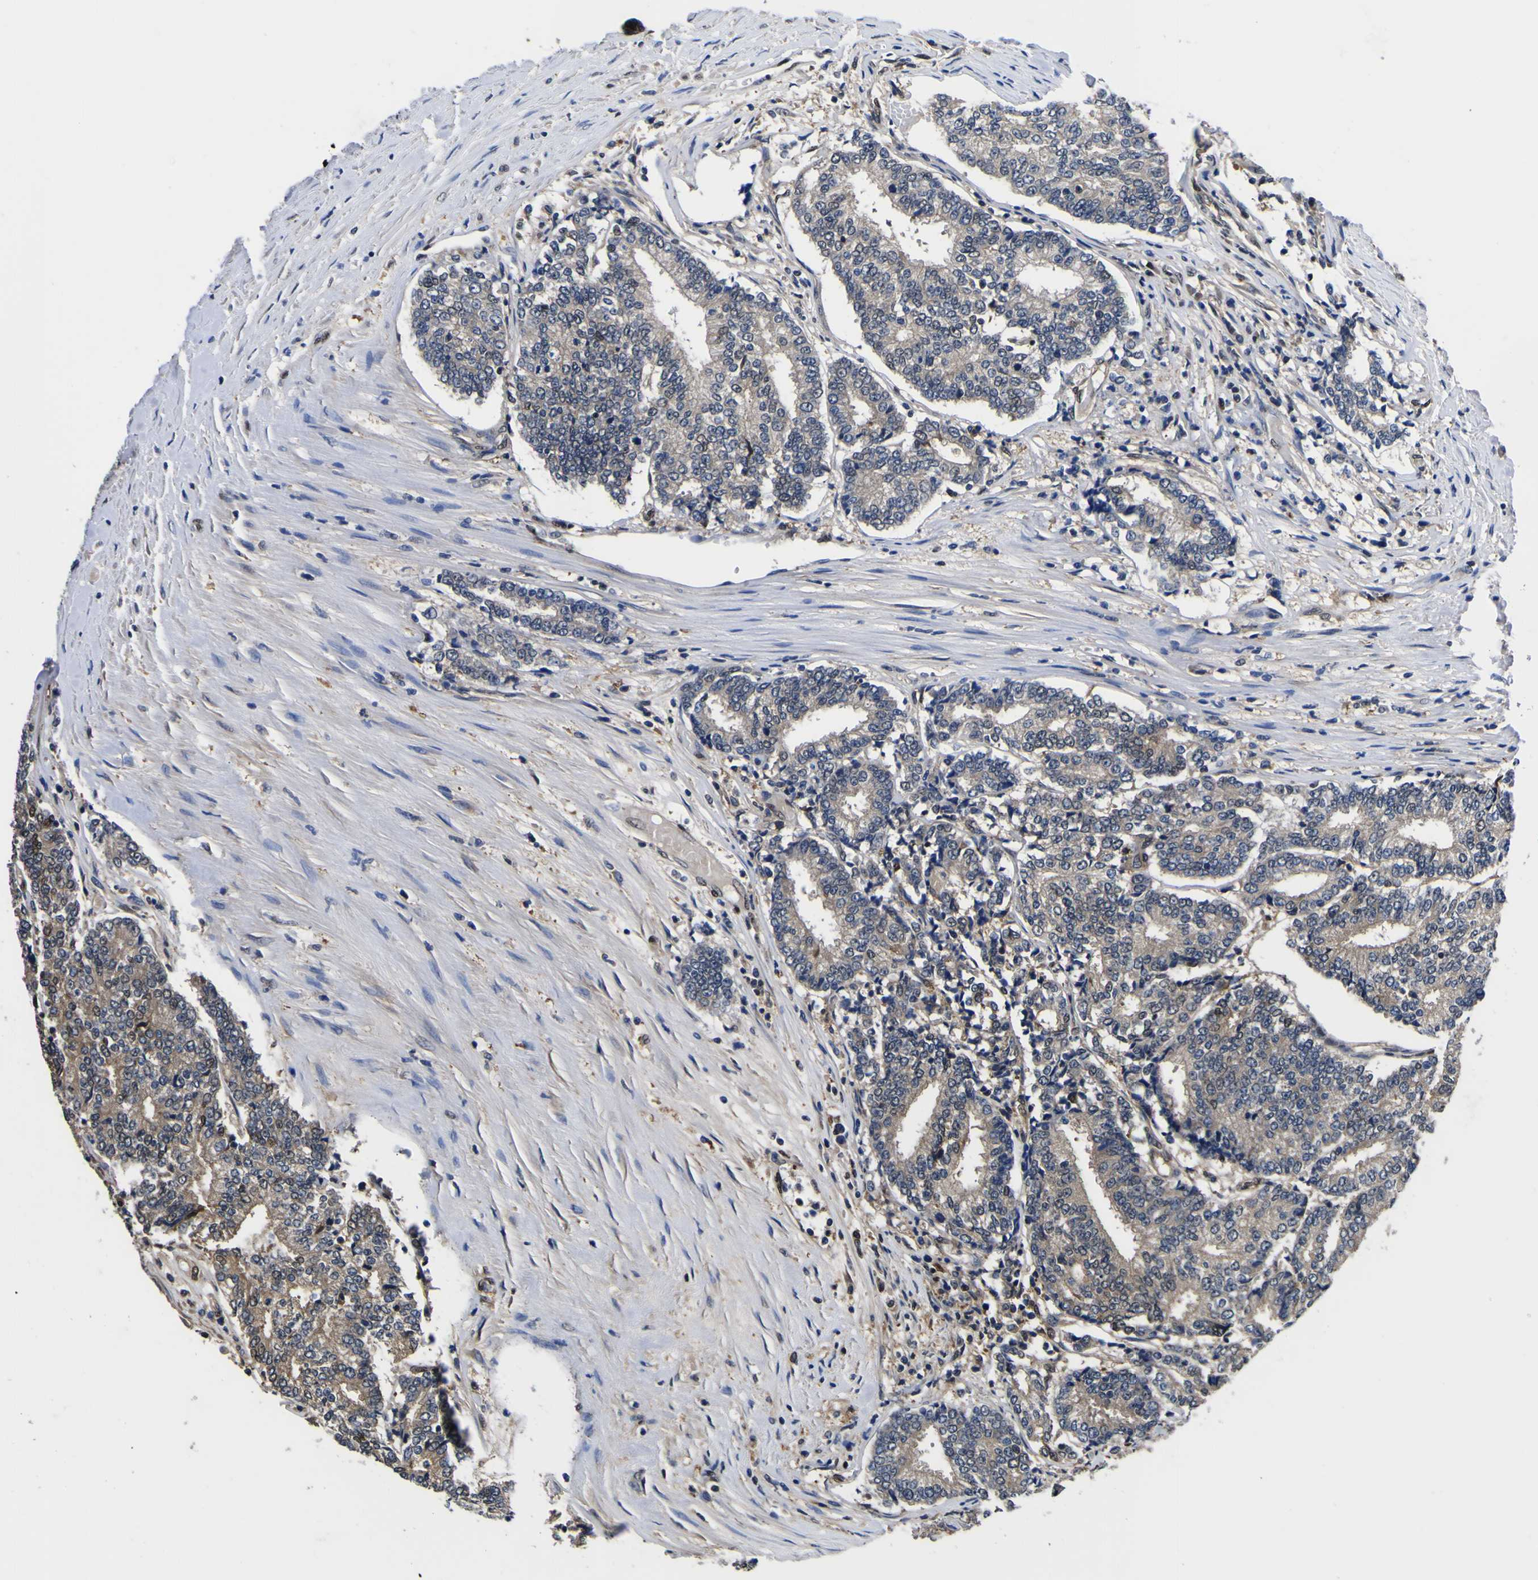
{"staining": {"intensity": "weak", "quantity": ">75%", "location": "cytoplasmic/membranous"}, "tissue": "prostate cancer", "cell_type": "Tumor cells", "image_type": "cancer", "snomed": [{"axis": "morphology", "description": "Normal tissue, NOS"}, {"axis": "morphology", "description": "Adenocarcinoma, High grade"}, {"axis": "topography", "description": "Prostate"}, {"axis": "topography", "description": "Seminal veicle"}], "caption": "A photomicrograph of prostate adenocarcinoma (high-grade) stained for a protein exhibits weak cytoplasmic/membranous brown staining in tumor cells.", "gene": "FAM110B", "patient": {"sex": "male", "age": 55}}